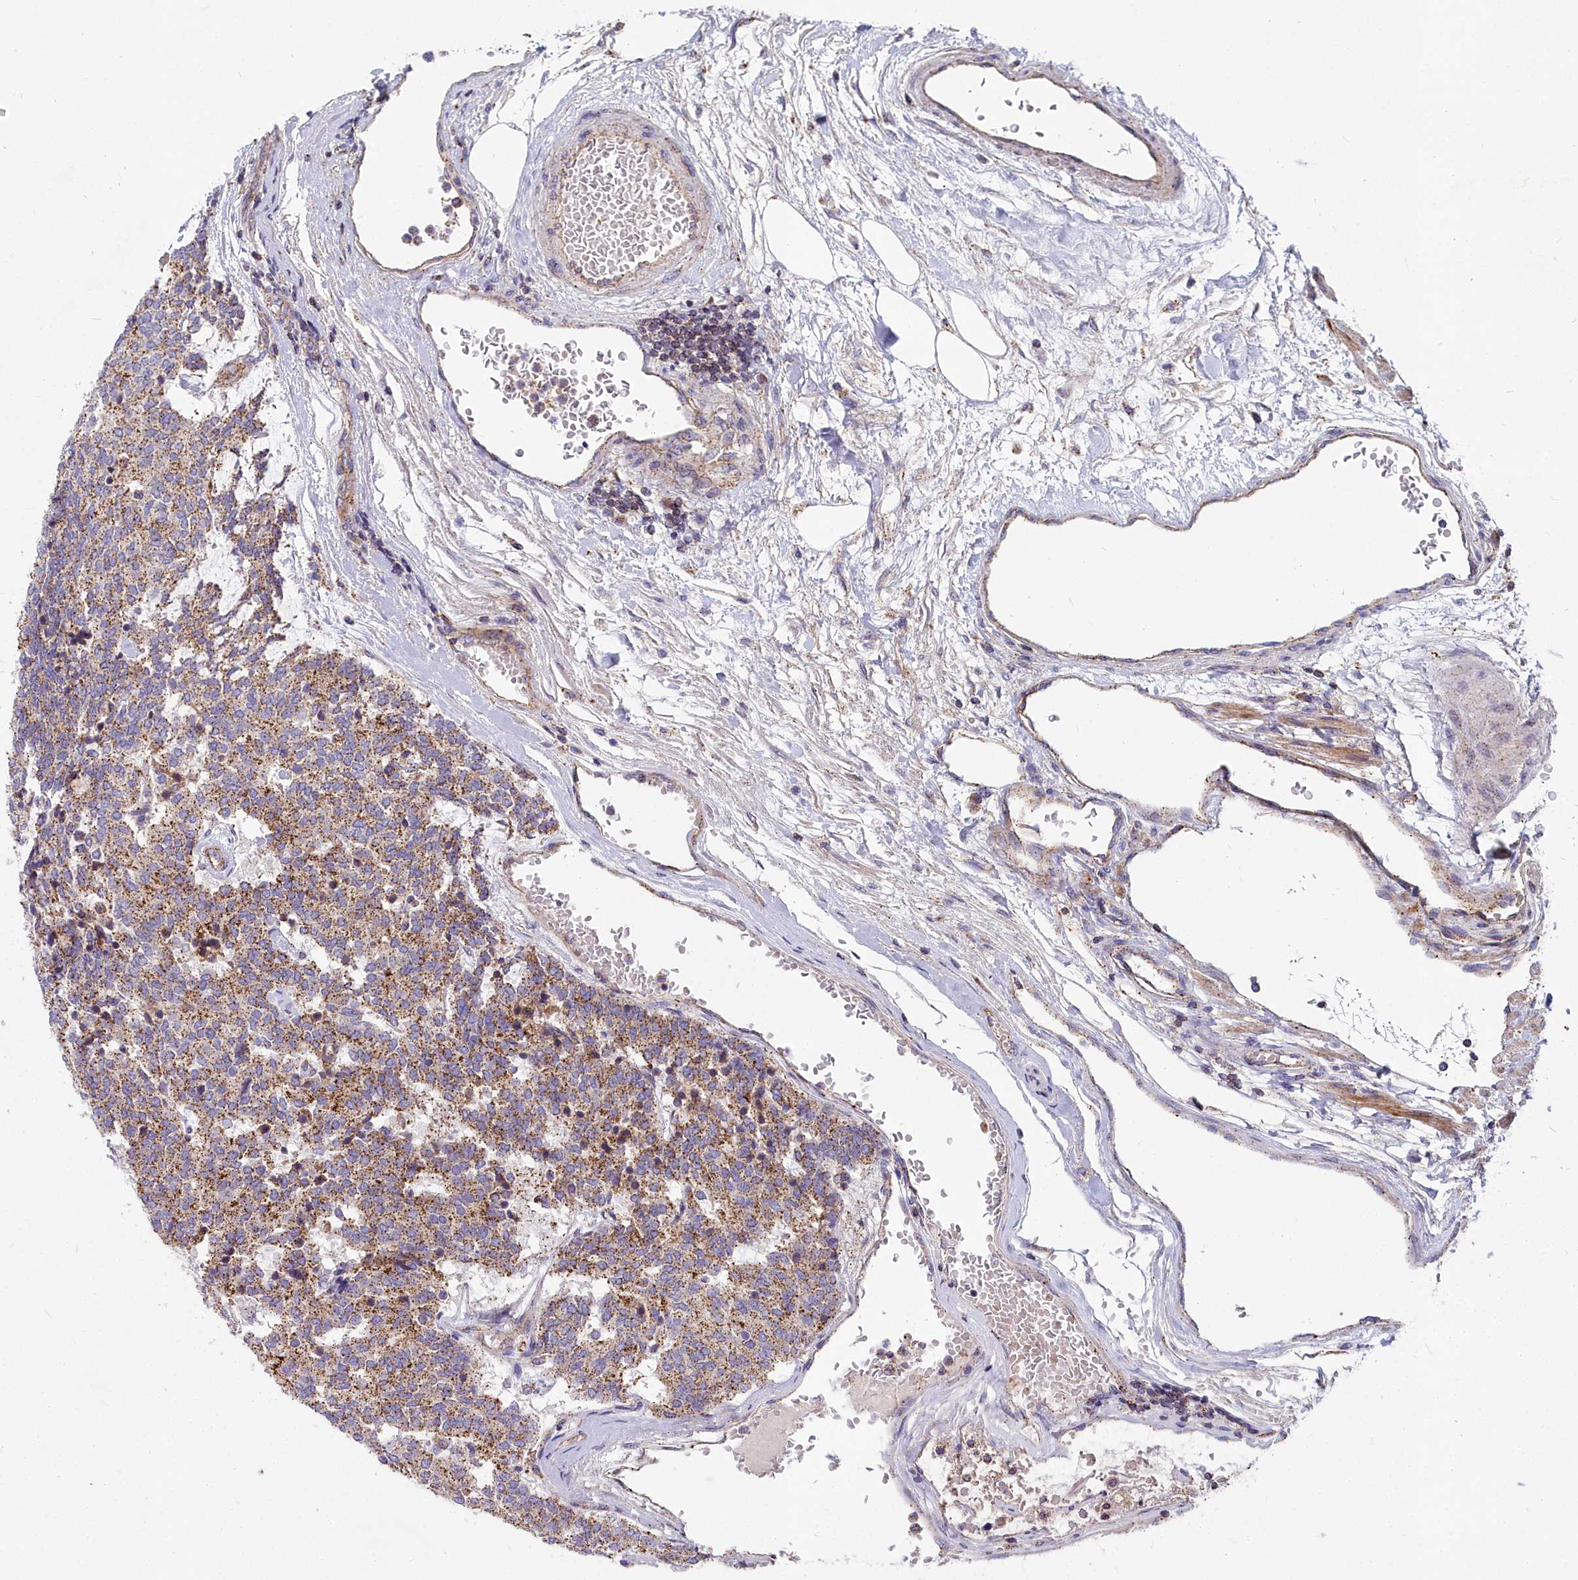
{"staining": {"intensity": "moderate", "quantity": ">75%", "location": "cytoplasmic/membranous"}, "tissue": "carcinoid", "cell_type": "Tumor cells", "image_type": "cancer", "snomed": [{"axis": "morphology", "description": "Carcinoid, malignant, NOS"}, {"axis": "topography", "description": "Pancreas"}], "caption": "Human carcinoid stained with a protein marker reveals moderate staining in tumor cells.", "gene": "FRMPD1", "patient": {"sex": "female", "age": 54}}